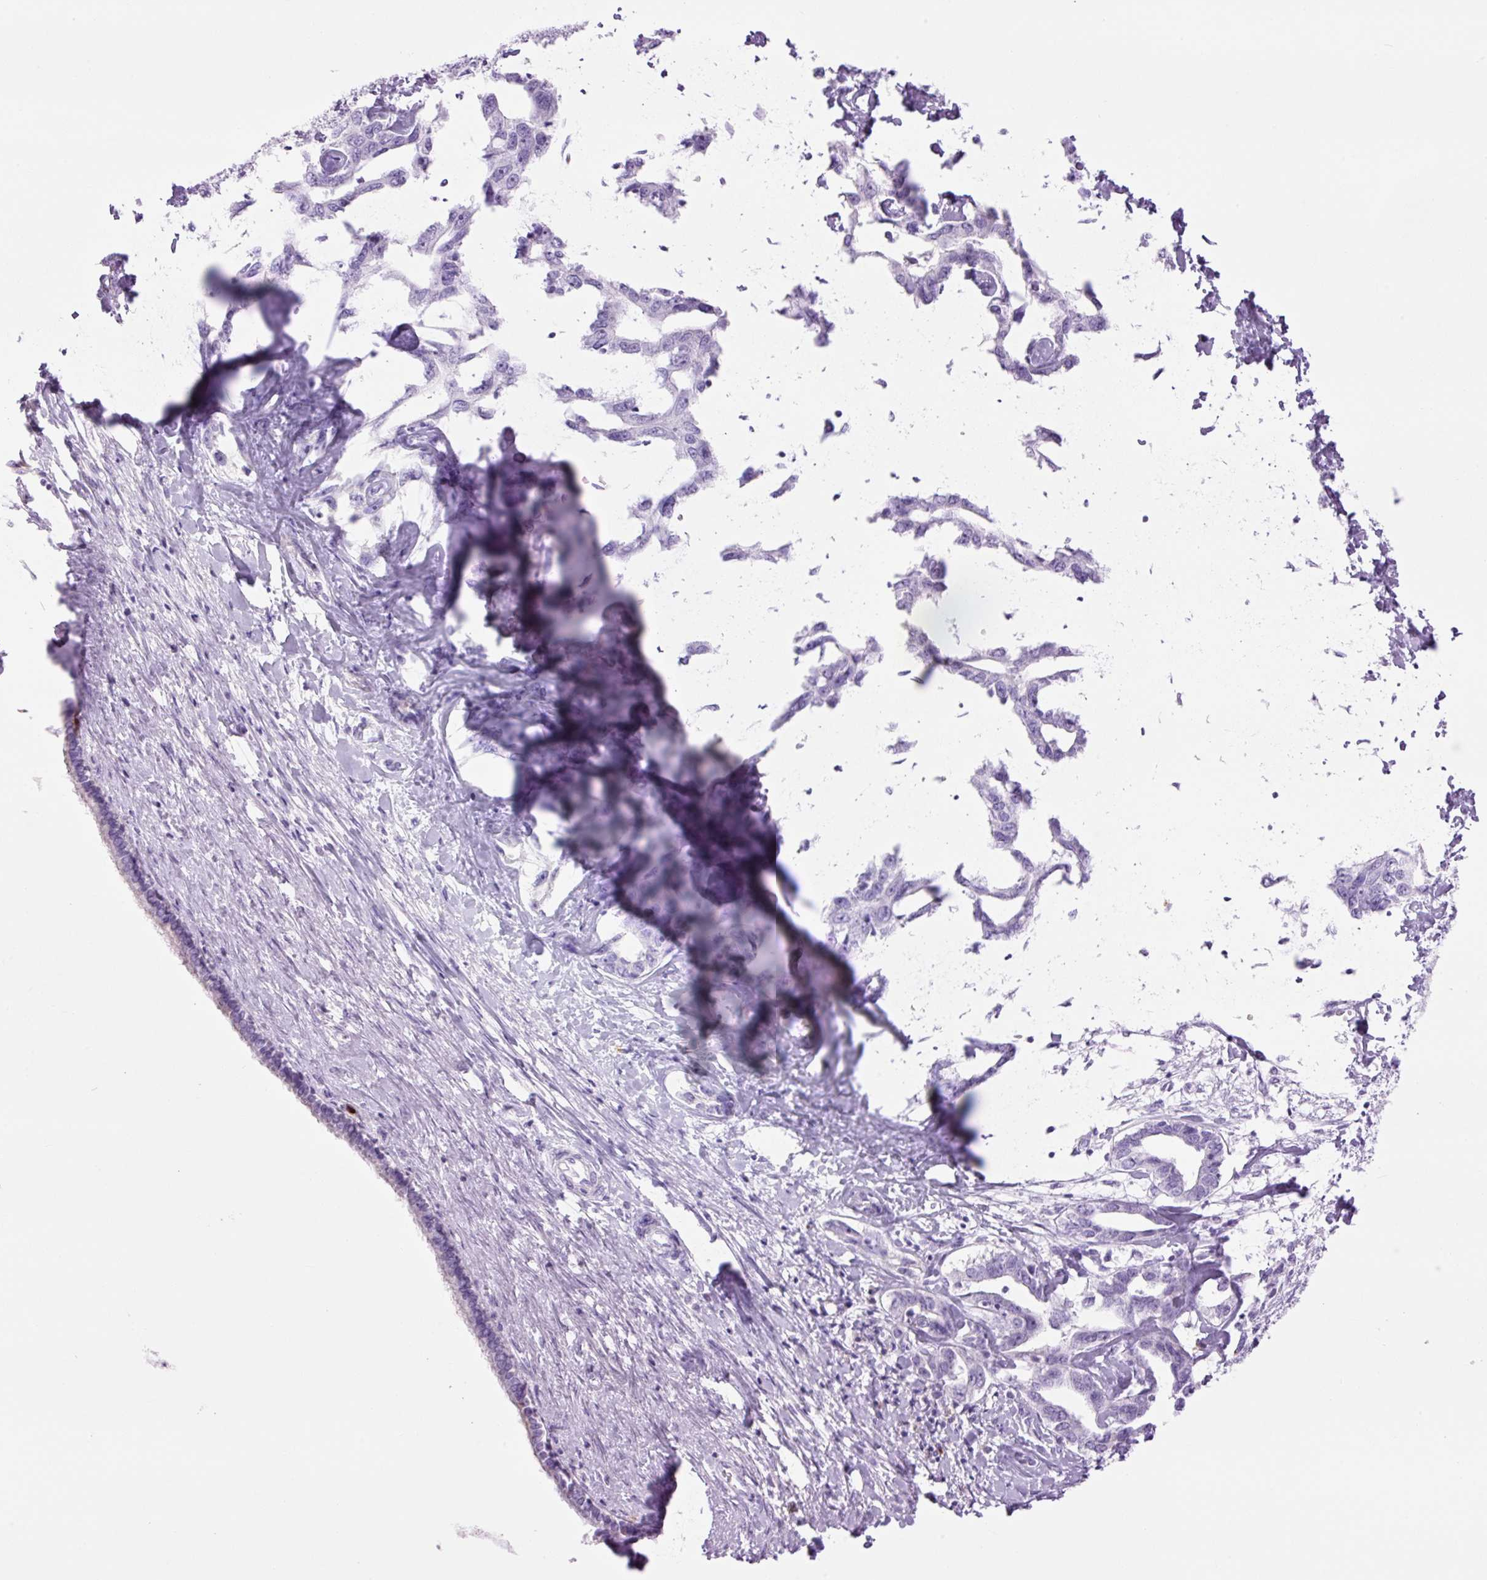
{"staining": {"intensity": "negative", "quantity": "none", "location": "none"}, "tissue": "liver cancer", "cell_type": "Tumor cells", "image_type": "cancer", "snomed": [{"axis": "morphology", "description": "Cholangiocarcinoma"}, {"axis": "topography", "description": "Liver"}], "caption": "Immunohistochemical staining of human liver cancer reveals no significant positivity in tumor cells.", "gene": "LYZ", "patient": {"sex": "male", "age": 59}}